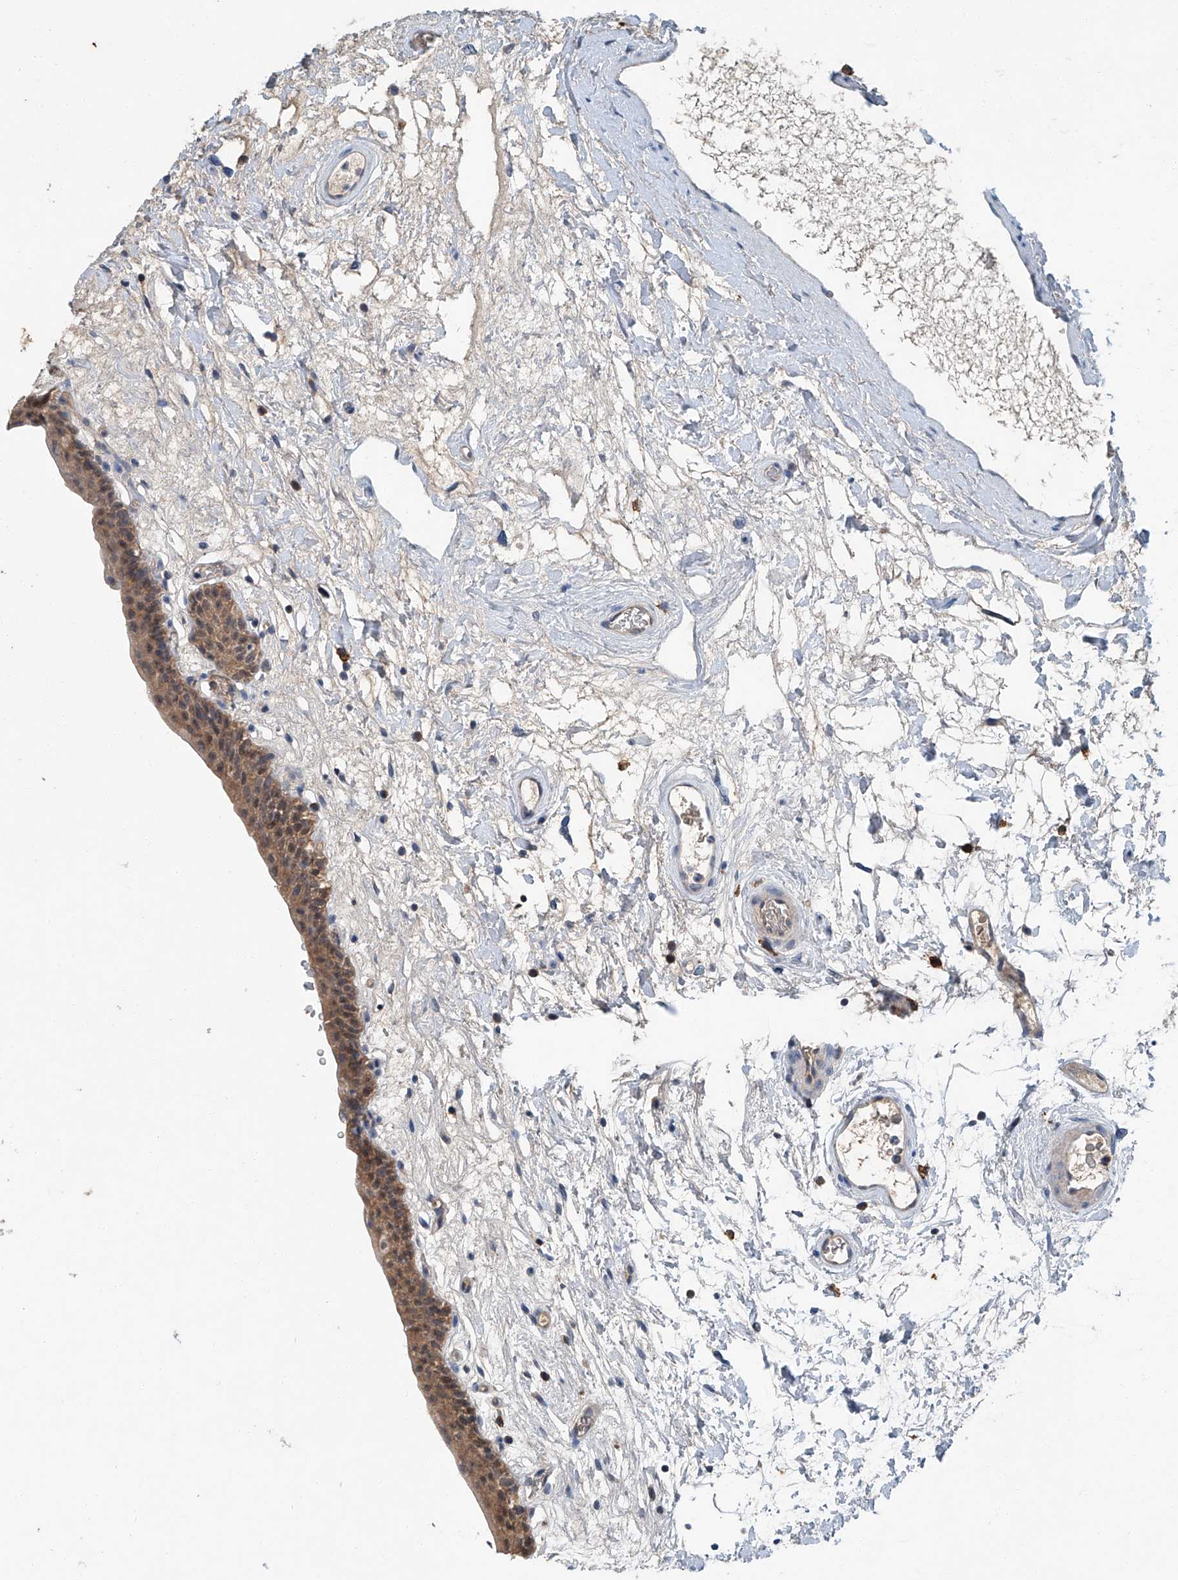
{"staining": {"intensity": "moderate", "quantity": "25%-75%", "location": "cytoplasmic/membranous,nuclear"}, "tissue": "urinary bladder", "cell_type": "Urothelial cells", "image_type": "normal", "snomed": [{"axis": "morphology", "description": "Normal tissue, NOS"}, {"axis": "topography", "description": "Urinary bladder"}], "caption": "A medium amount of moderate cytoplasmic/membranous,nuclear expression is seen in approximately 25%-75% of urothelial cells in normal urinary bladder. The protein is stained brown, and the nuclei are stained in blue (DAB (3,3'-diaminobenzidine) IHC with brightfield microscopy, high magnification).", "gene": "CLK1", "patient": {"sex": "male", "age": 83}}